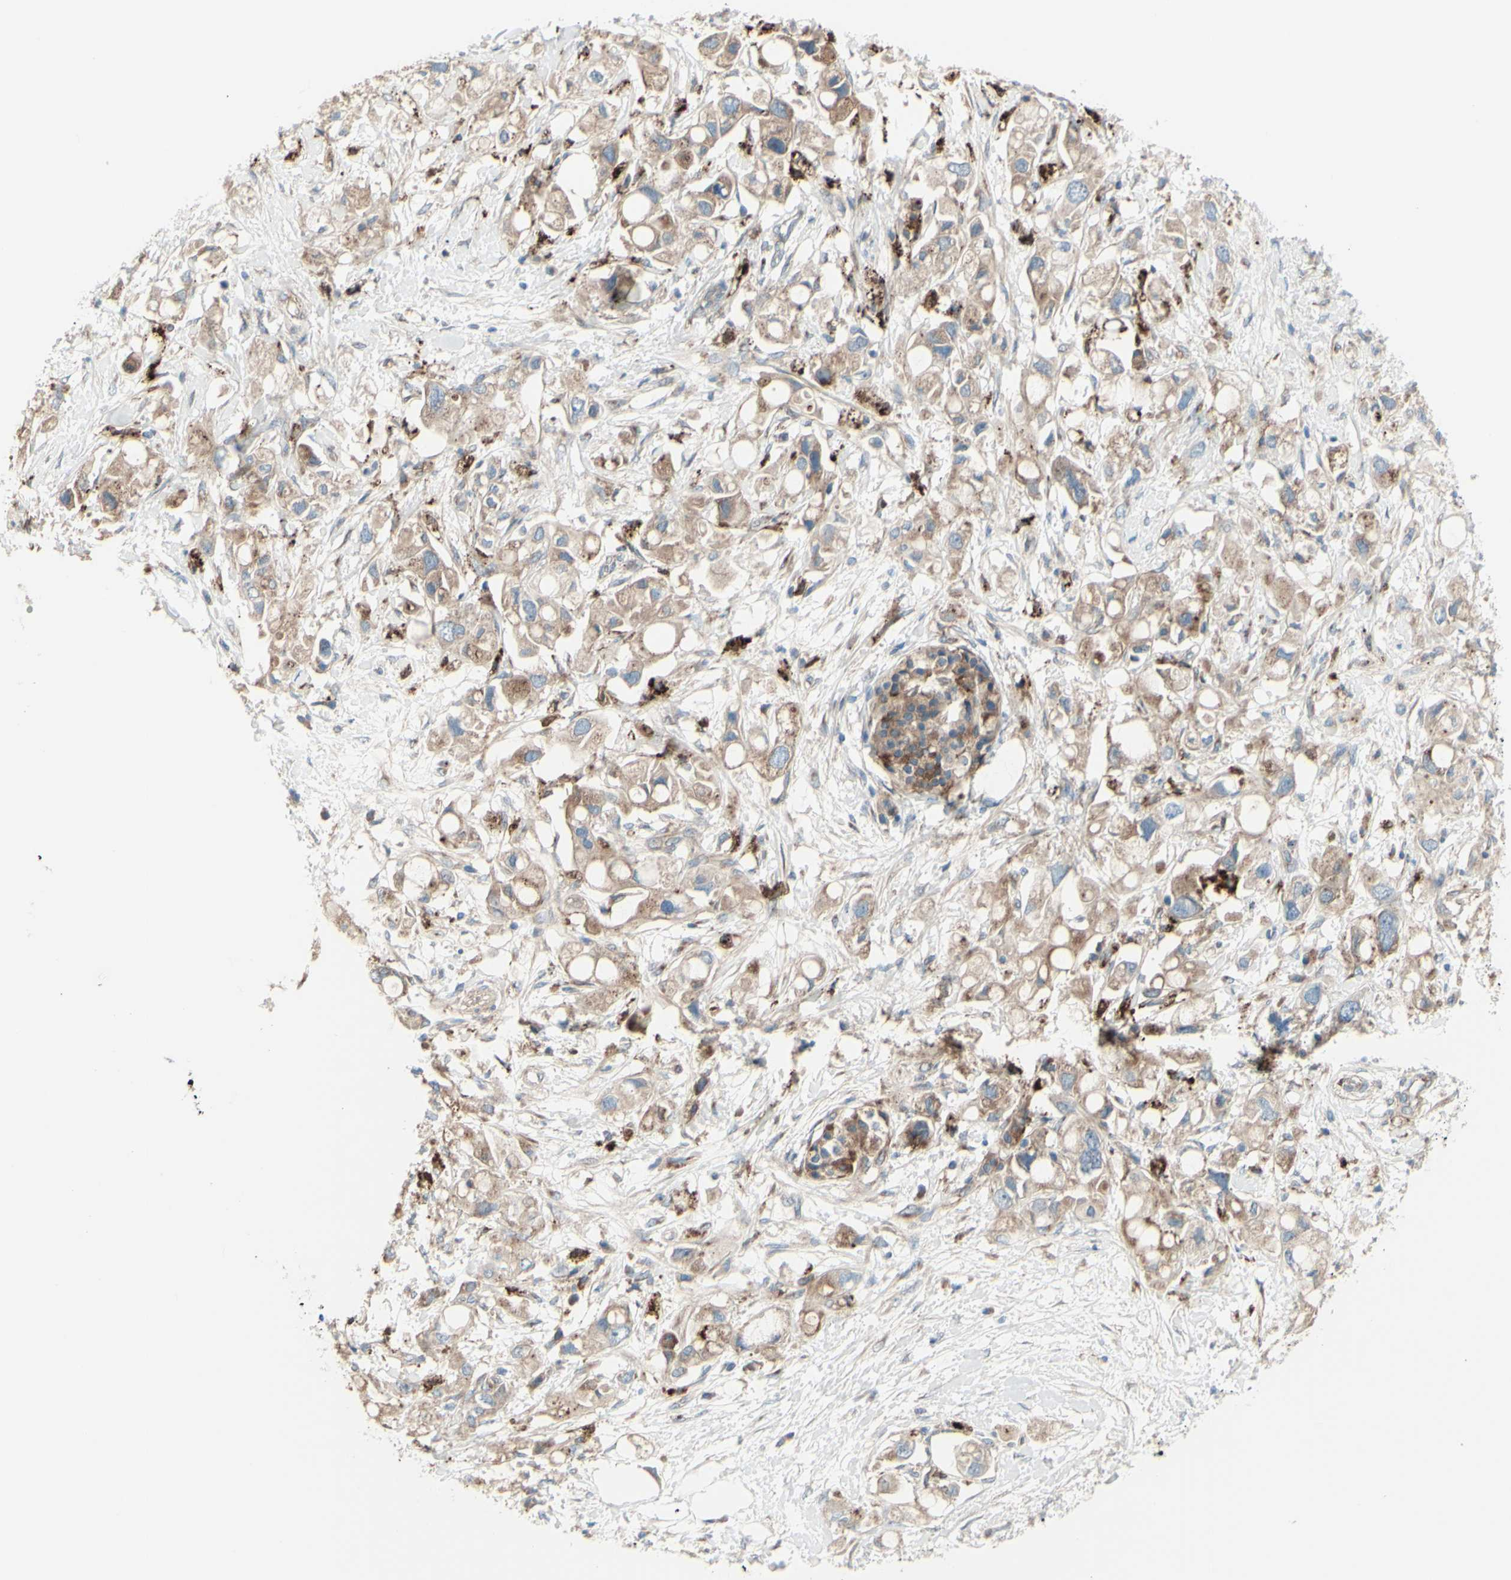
{"staining": {"intensity": "weak", "quantity": ">75%", "location": "cytoplasmic/membranous"}, "tissue": "pancreatic cancer", "cell_type": "Tumor cells", "image_type": "cancer", "snomed": [{"axis": "morphology", "description": "Adenocarcinoma, NOS"}, {"axis": "topography", "description": "Pancreas"}], "caption": "Tumor cells reveal low levels of weak cytoplasmic/membranous expression in approximately >75% of cells in adenocarcinoma (pancreatic).", "gene": "PCDHGA2", "patient": {"sex": "female", "age": 56}}